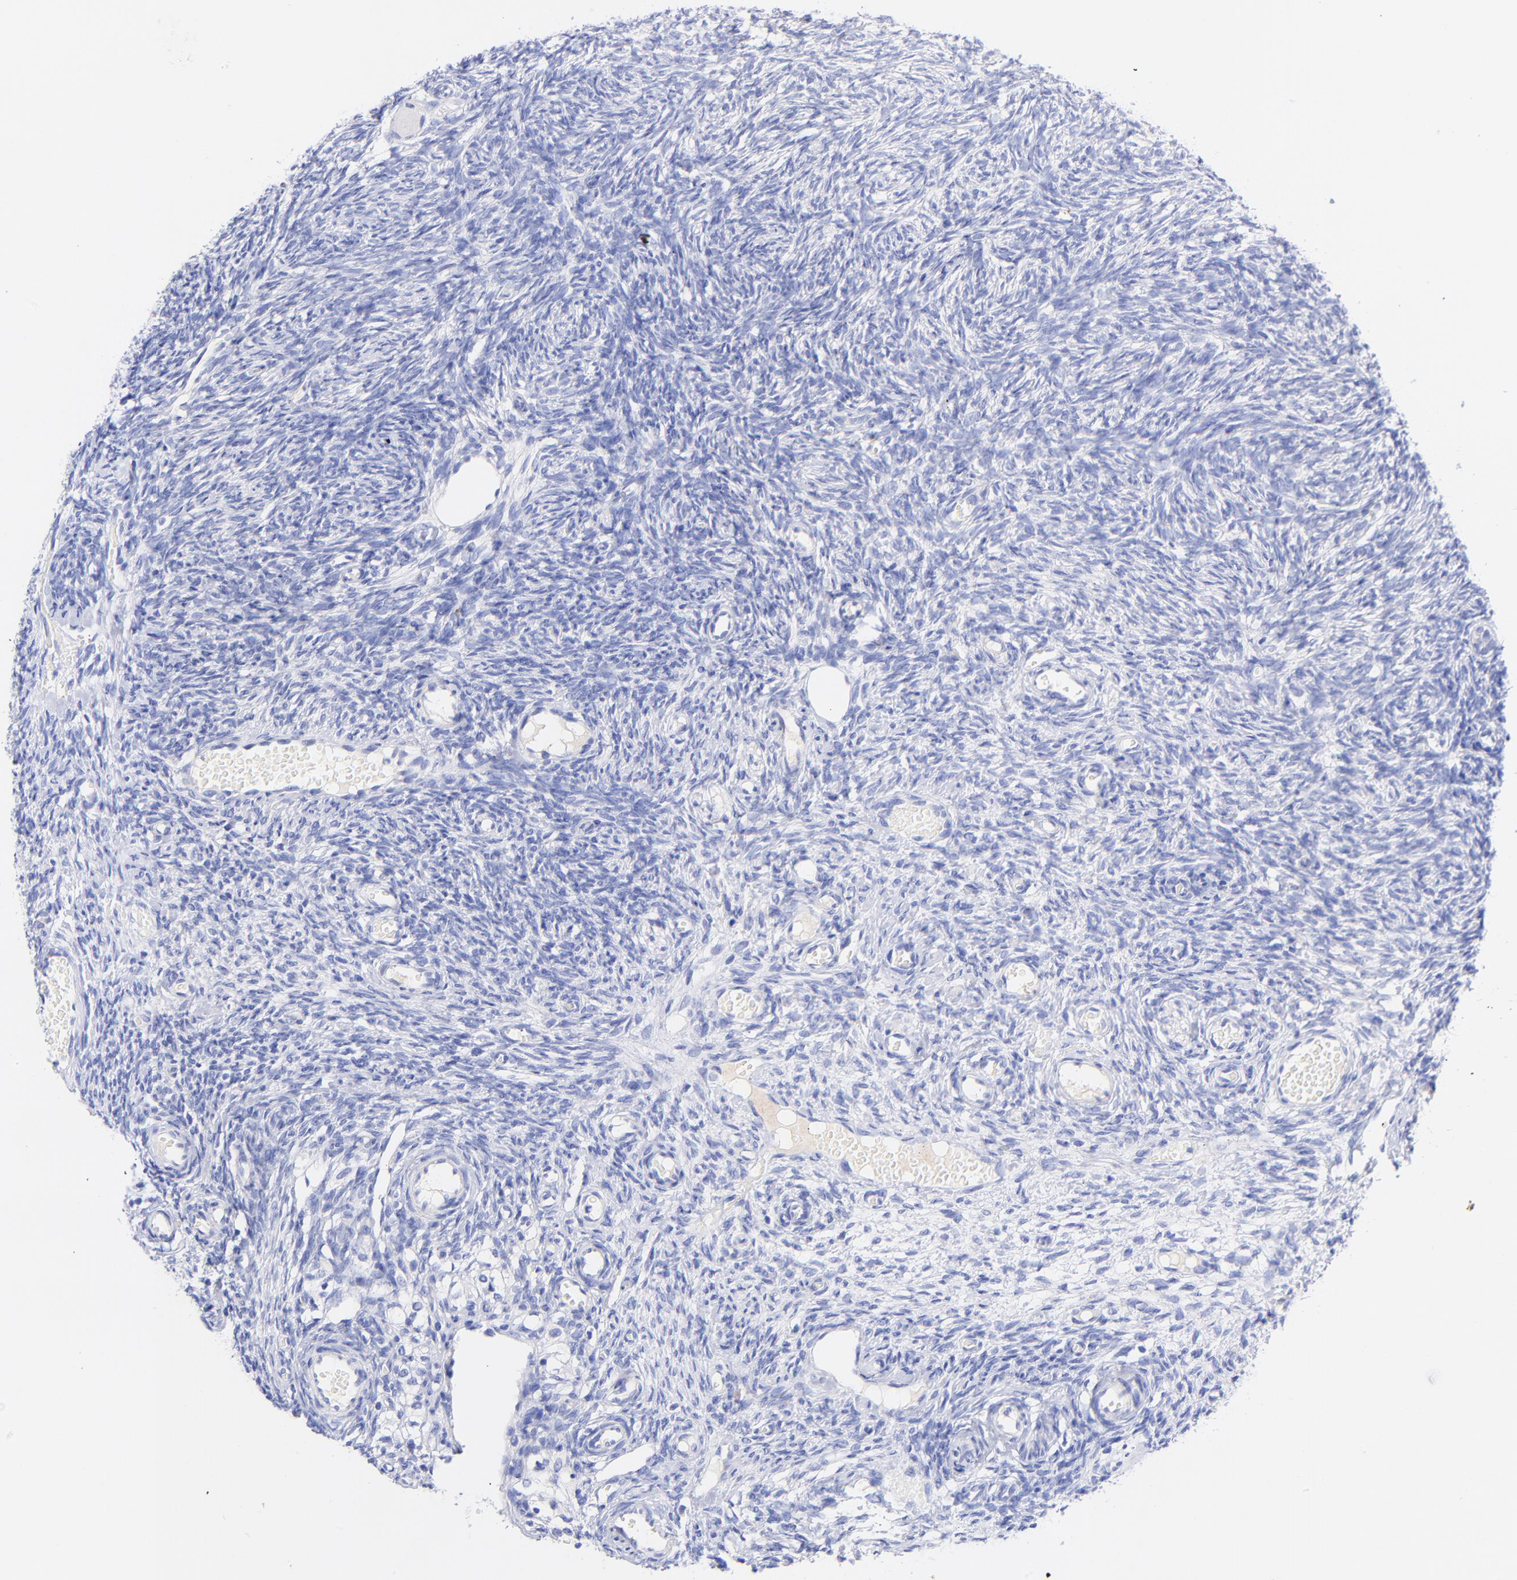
{"staining": {"intensity": "negative", "quantity": "none", "location": "none"}, "tissue": "ovary", "cell_type": "Follicle cells", "image_type": "normal", "snomed": [{"axis": "morphology", "description": "Normal tissue, NOS"}, {"axis": "topography", "description": "Ovary"}], "caption": "A photomicrograph of ovary stained for a protein demonstrates no brown staining in follicle cells.", "gene": "GPHN", "patient": {"sex": "female", "age": 35}}